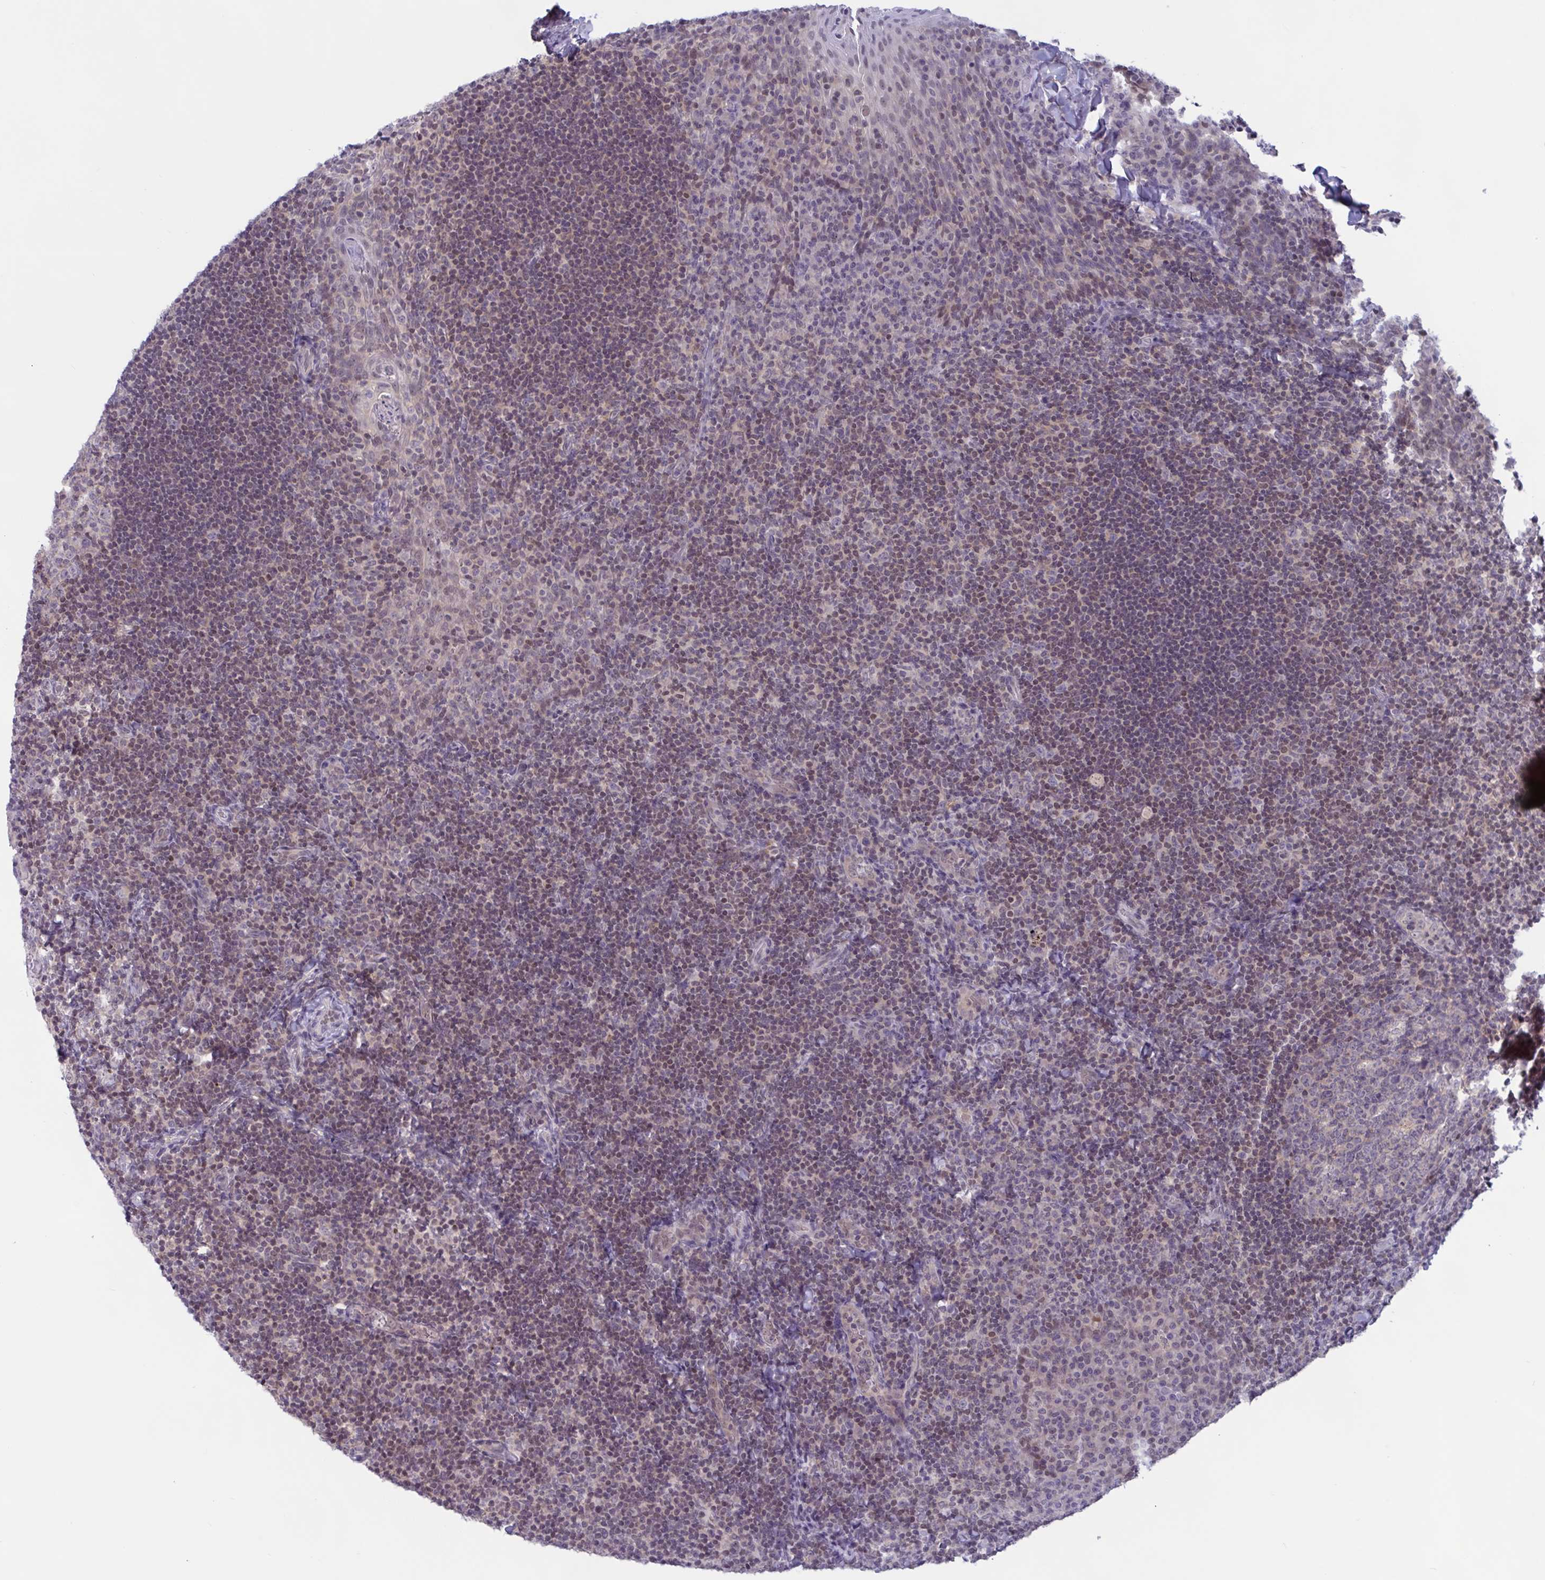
{"staining": {"intensity": "weak", "quantity": "25%-75%", "location": "nuclear"}, "tissue": "tonsil", "cell_type": "Germinal center cells", "image_type": "normal", "snomed": [{"axis": "morphology", "description": "Normal tissue, NOS"}, {"axis": "topography", "description": "Tonsil"}], "caption": "Germinal center cells display low levels of weak nuclear expression in about 25%-75% of cells in unremarkable tonsil. (Brightfield microscopy of DAB IHC at high magnification).", "gene": "TSN", "patient": {"sex": "male", "age": 17}}